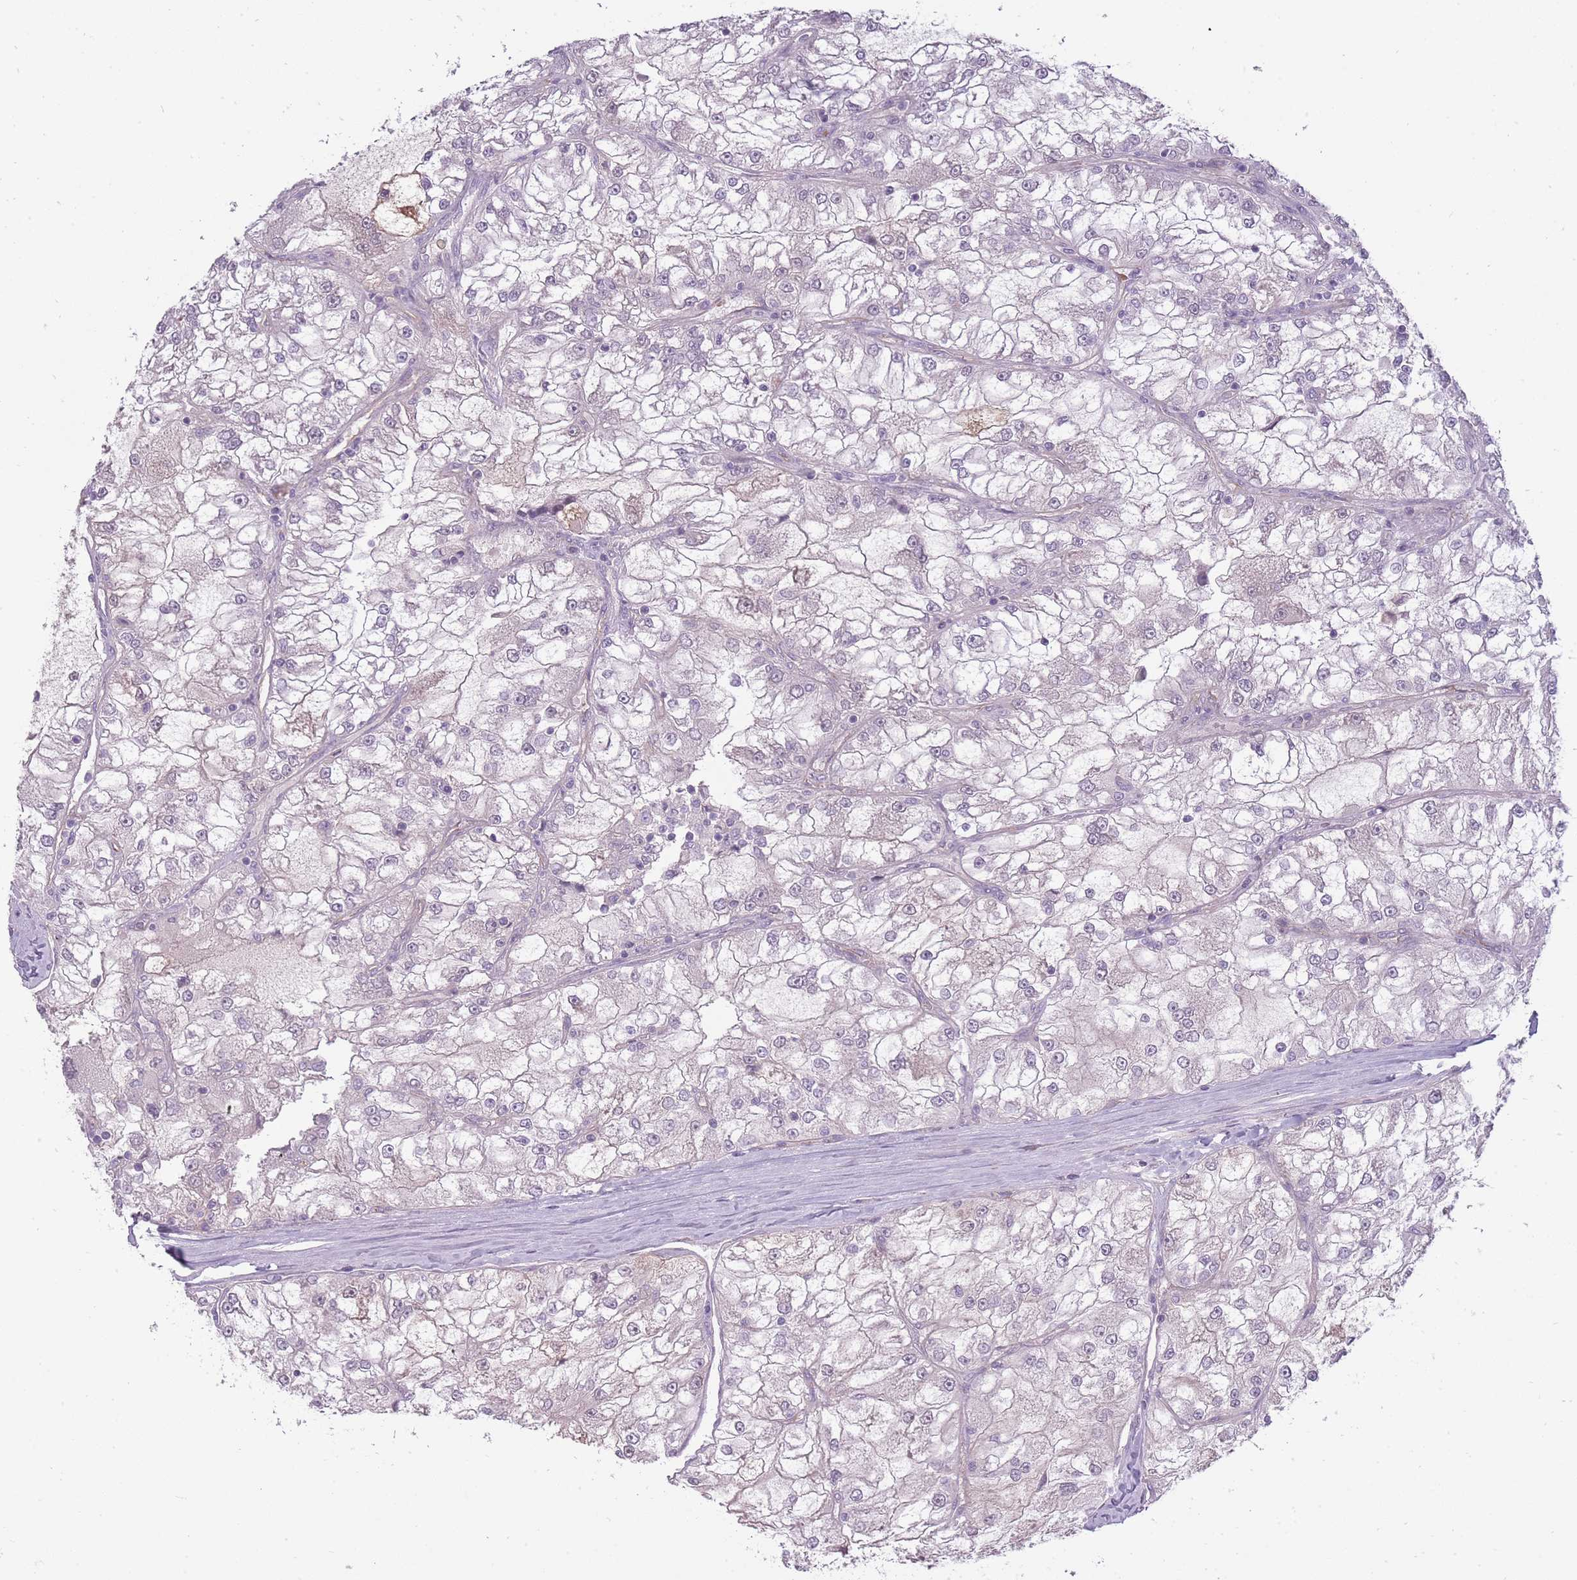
{"staining": {"intensity": "negative", "quantity": "none", "location": "none"}, "tissue": "renal cancer", "cell_type": "Tumor cells", "image_type": "cancer", "snomed": [{"axis": "morphology", "description": "Adenocarcinoma, NOS"}, {"axis": "topography", "description": "Kidney"}], "caption": "This is an immunohistochemistry histopathology image of human renal cancer (adenocarcinoma). There is no expression in tumor cells.", "gene": "SLC8A2", "patient": {"sex": "female", "age": 72}}